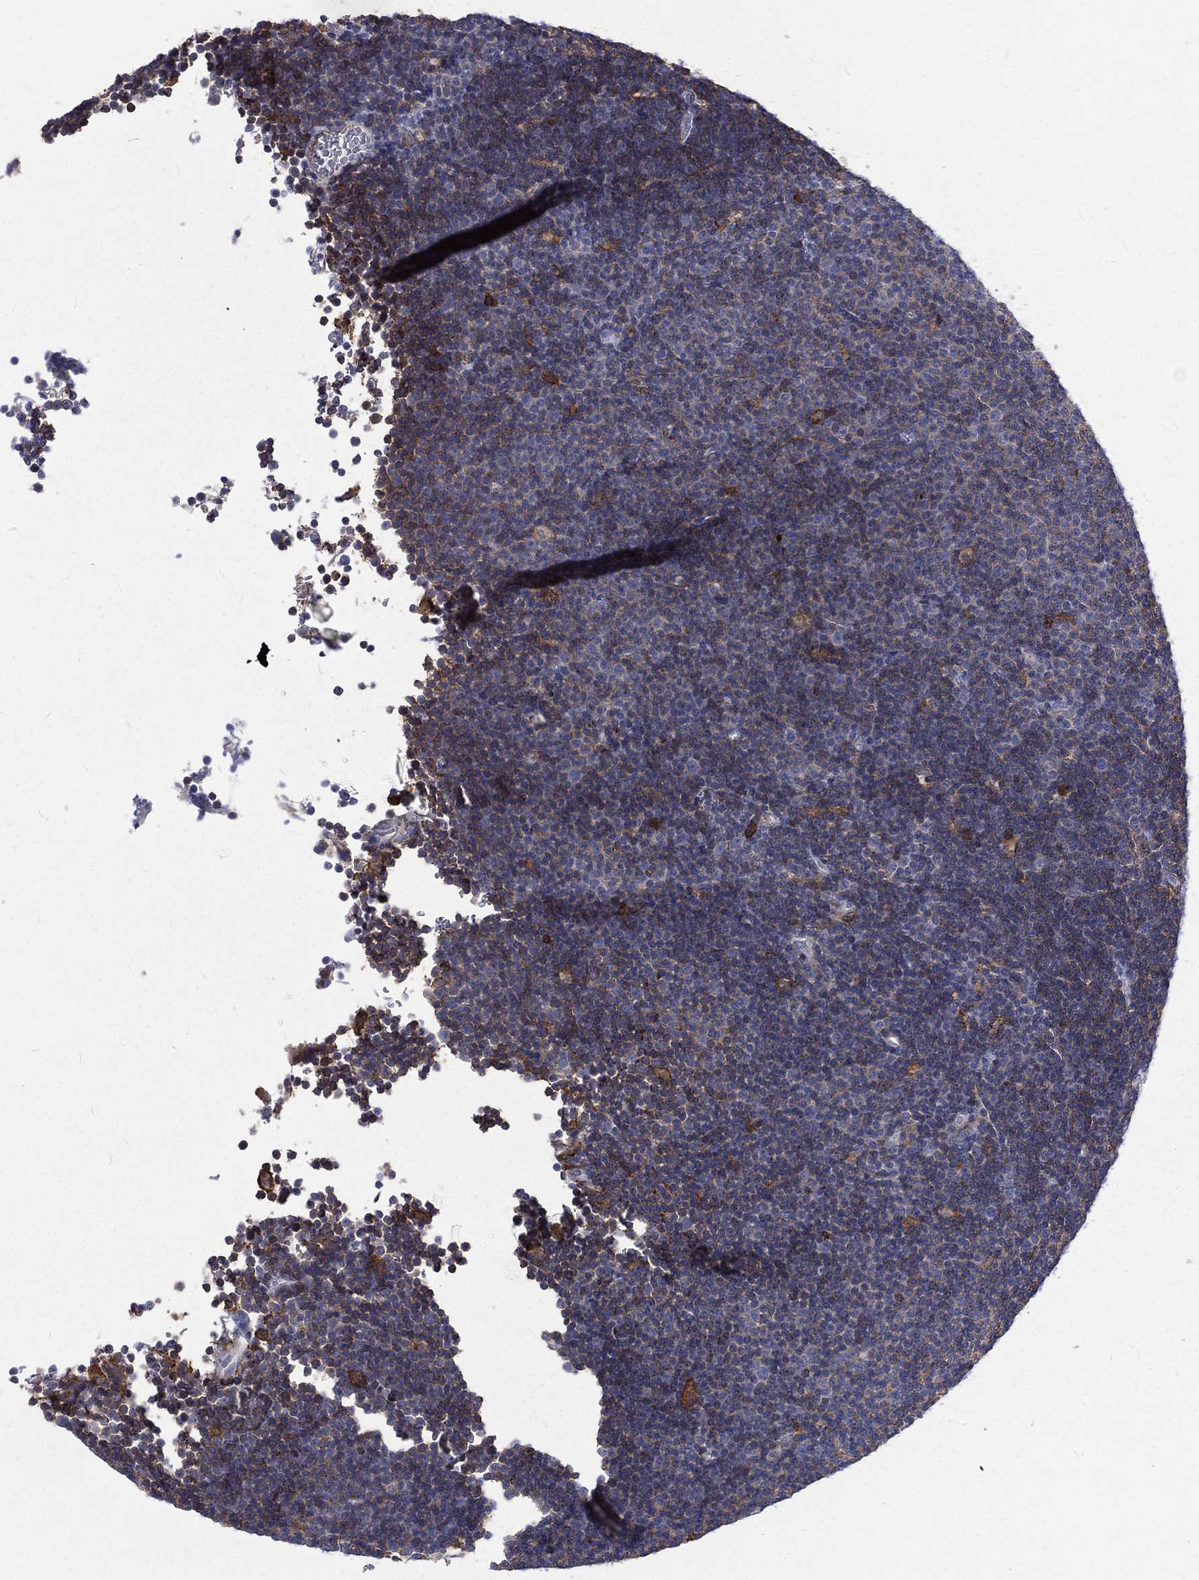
{"staining": {"intensity": "moderate", "quantity": "<25%", "location": "cytoplasmic/membranous"}, "tissue": "lymphoma", "cell_type": "Tumor cells", "image_type": "cancer", "snomed": [{"axis": "morphology", "description": "Malignant lymphoma, non-Hodgkin's type, Low grade"}, {"axis": "topography", "description": "Brain"}], "caption": "This micrograph shows immunohistochemistry staining of low-grade malignant lymphoma, non-Hodgkin's type, with low moderate cytoplasmic/membranous expression in approximately <25% of tumor cells.", "gene": "BASP1", "patient": {"sex": "female", "age": 66}}